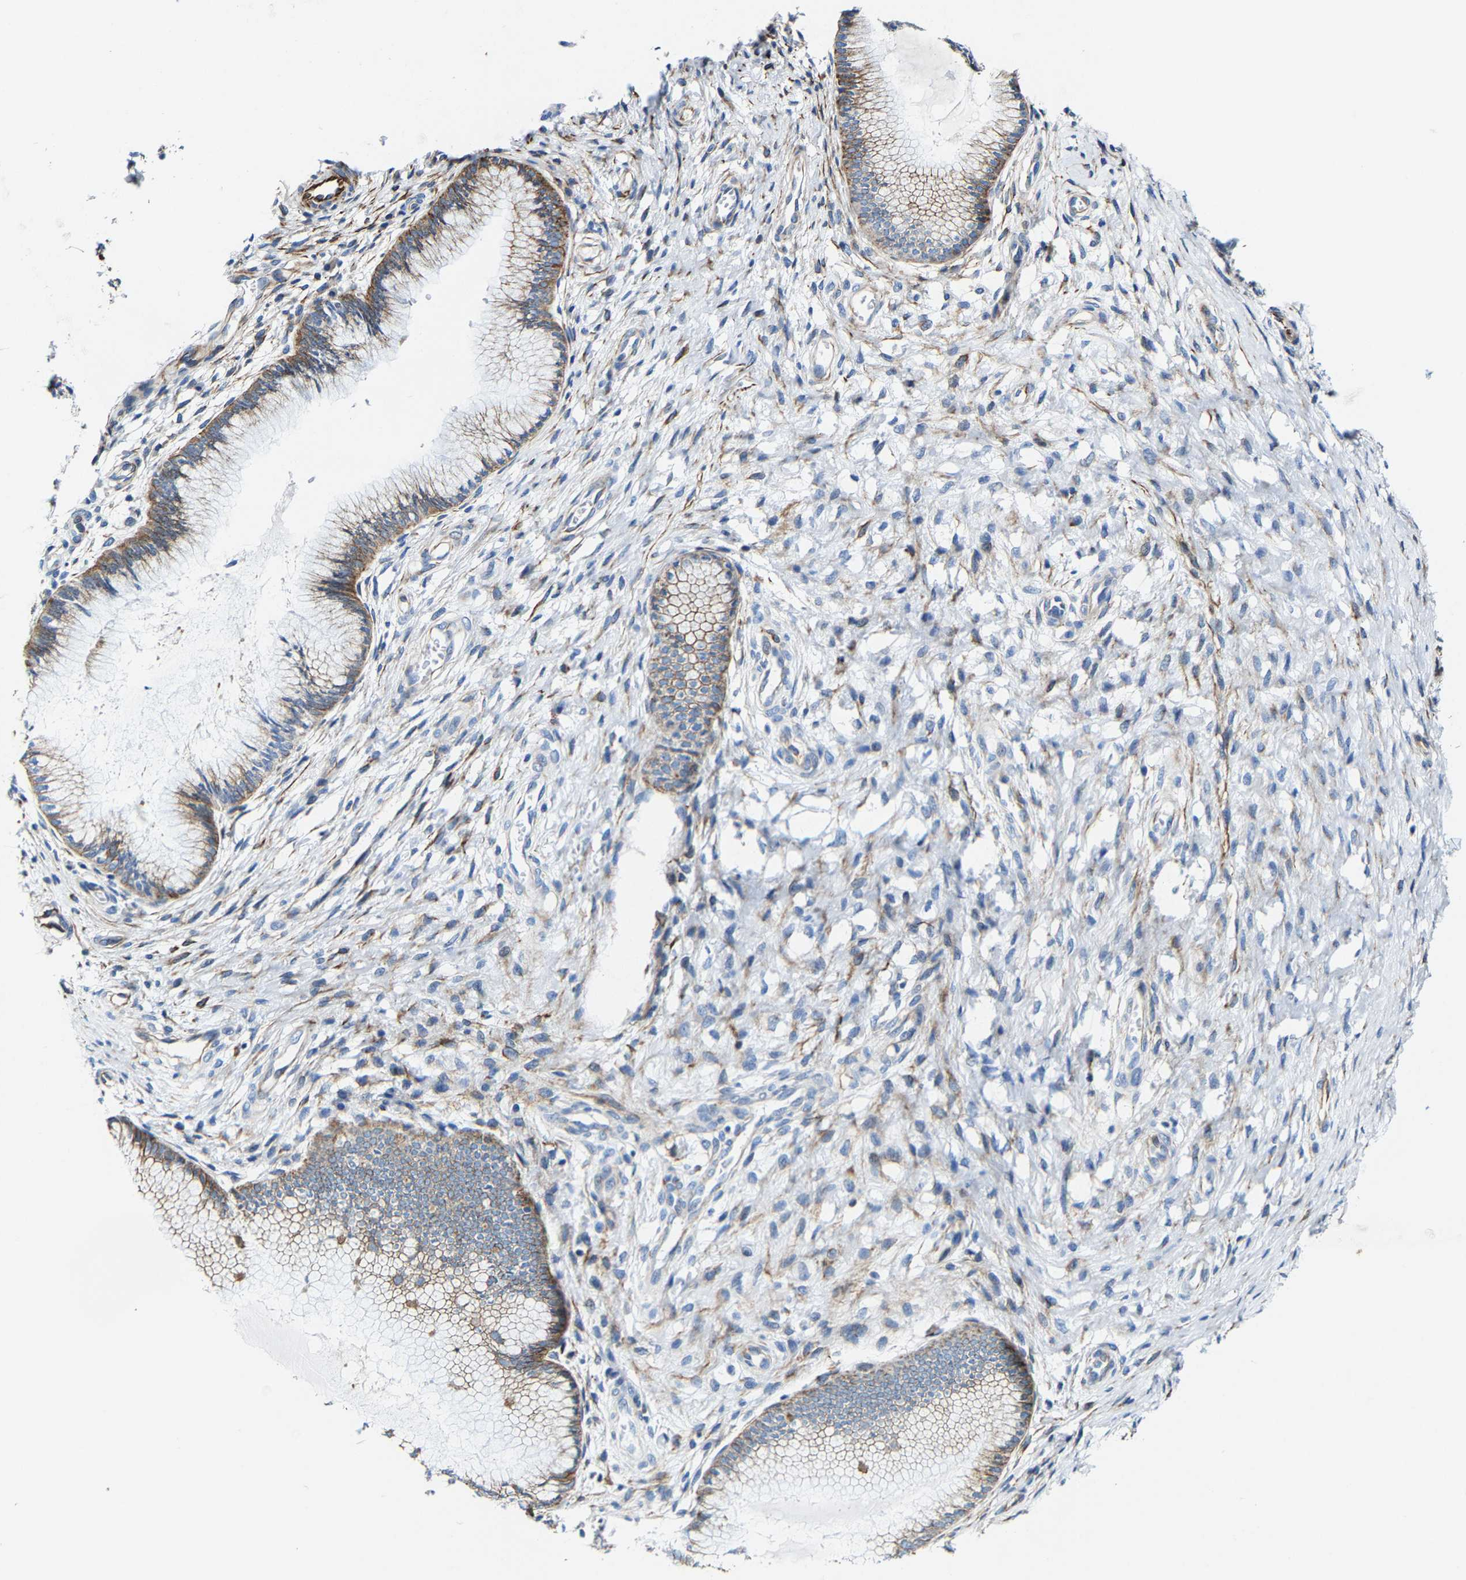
{"staining": {"intensity": "moderate", "quantity": ">75%", "location": "cytoplasmic/membranous"}, "tissue": "cervix", "cell_type": "Glandular cells", "image_type": "normal", "snomed": [{"axis": "morphology", "description": "Normal tissue, NOS"}, {"axis": "topography", "description": "Cervix"}], "caption": "Glandular cells reveal medium levels of moderate cytoplasmic/membranous staining in approximately >75% of cells in unremarkable cervix. The staining is performed using DAB brown chromogen to label protein expression. The nuclei are counter-stained blue using hematoxylin.", "gene": "MMEL1", "patient": {"sex": "female", "age": 55}}